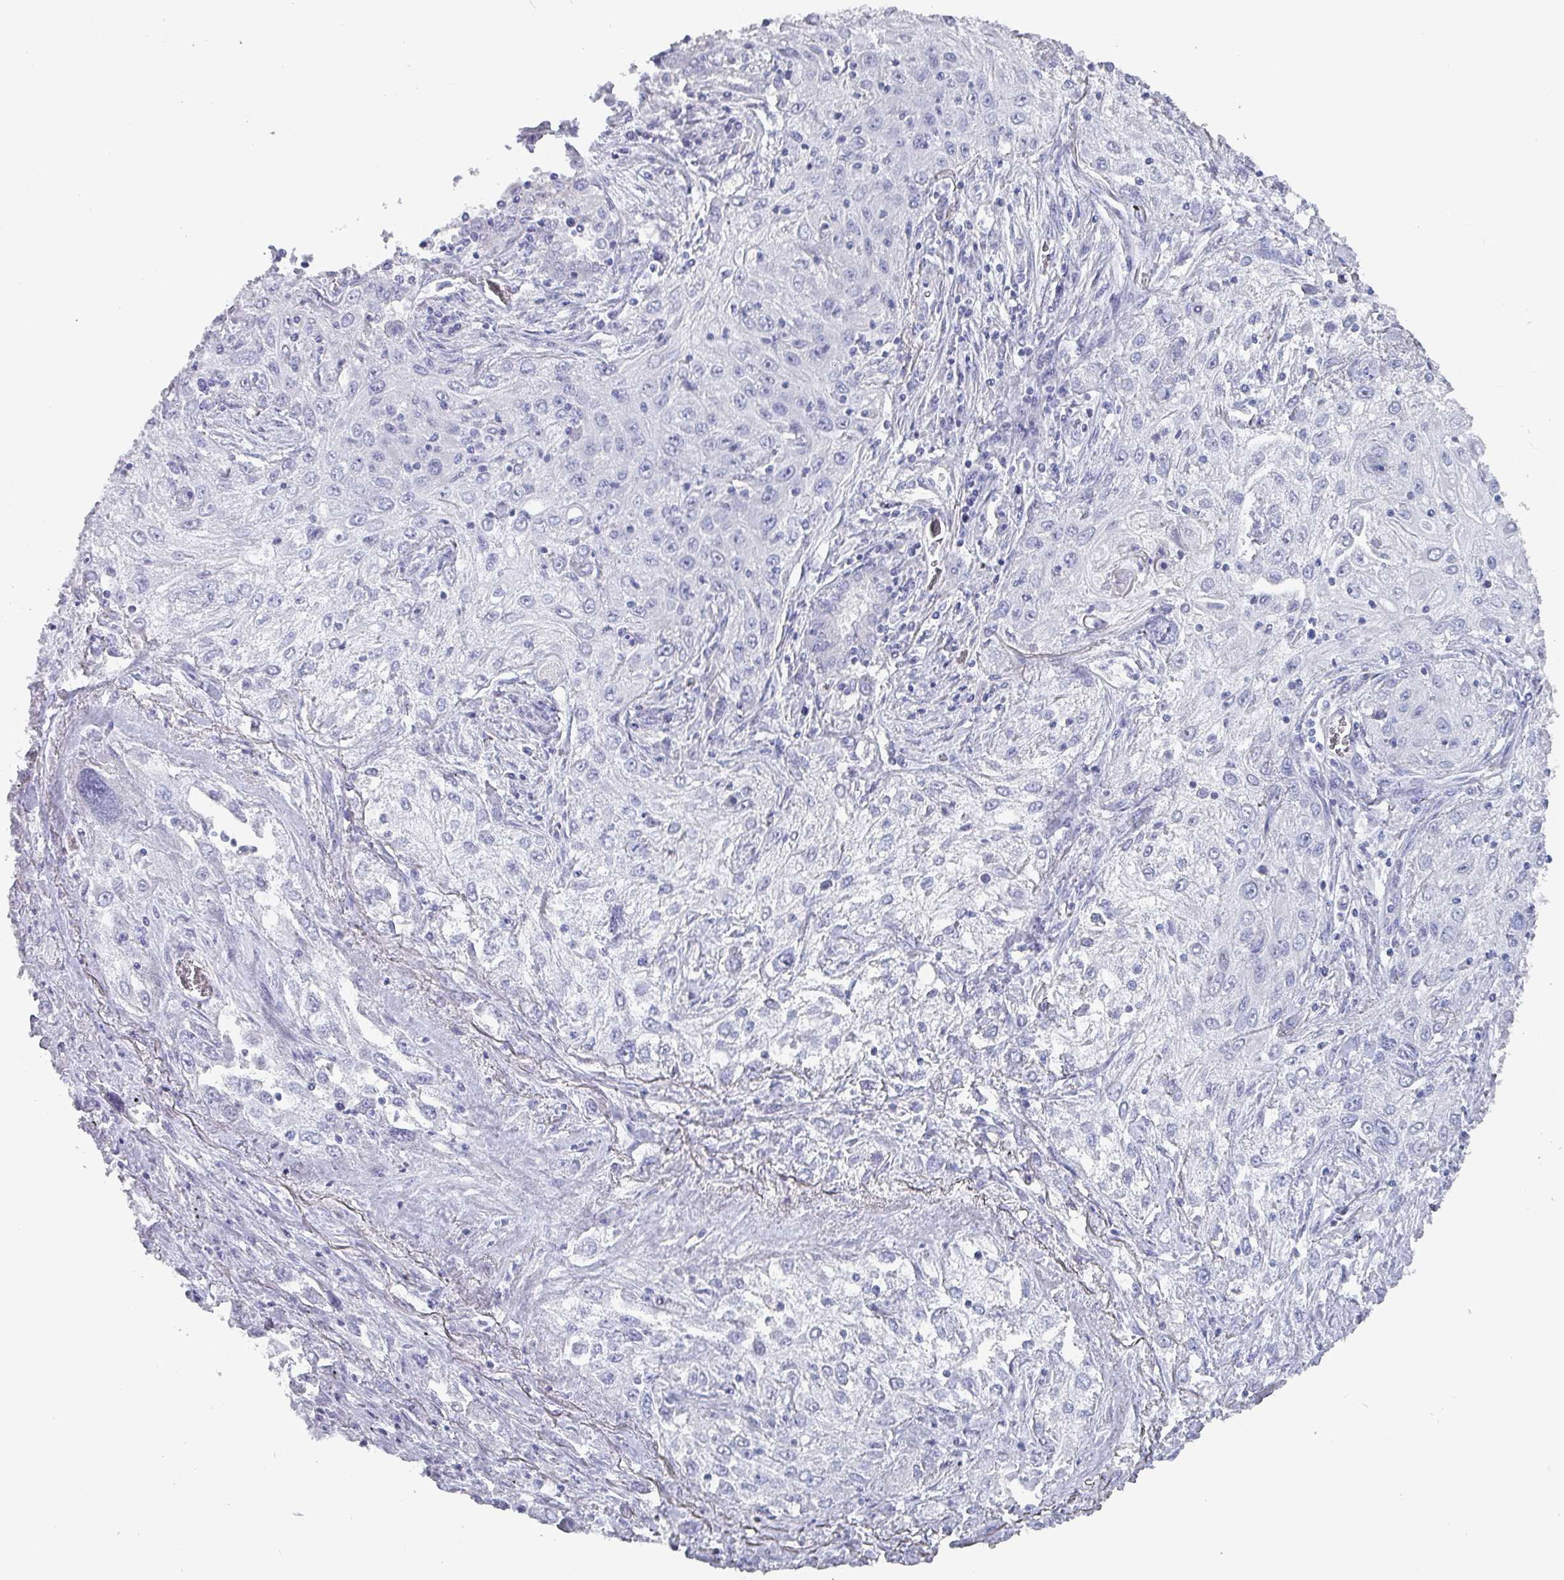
{"staining": {"intensity": "negative", "quantity": "none", "location": "none"}, "tissue": "lung cancer", "cell_type": "Tumor cells", "image_type": "cancer", "snomed": [{"axis": "morphology", "description": "Squamous cell carcinoma, NOS"}, {"axis": "topography", "description": "Lung"}], "caption": "The micrograph displays no significant expression in tumor cells of lung cancer (squamous cell carcinoma). (Stains: DAB (3,3'-diaminobenzidine) immunohistochemistry (IHC) with hematoxylin counter stain, Microscopy: brightfield microscopy at high magnification).", "gene": "INS-IGF2", "patient": {"sex": "female", "age": 69}}